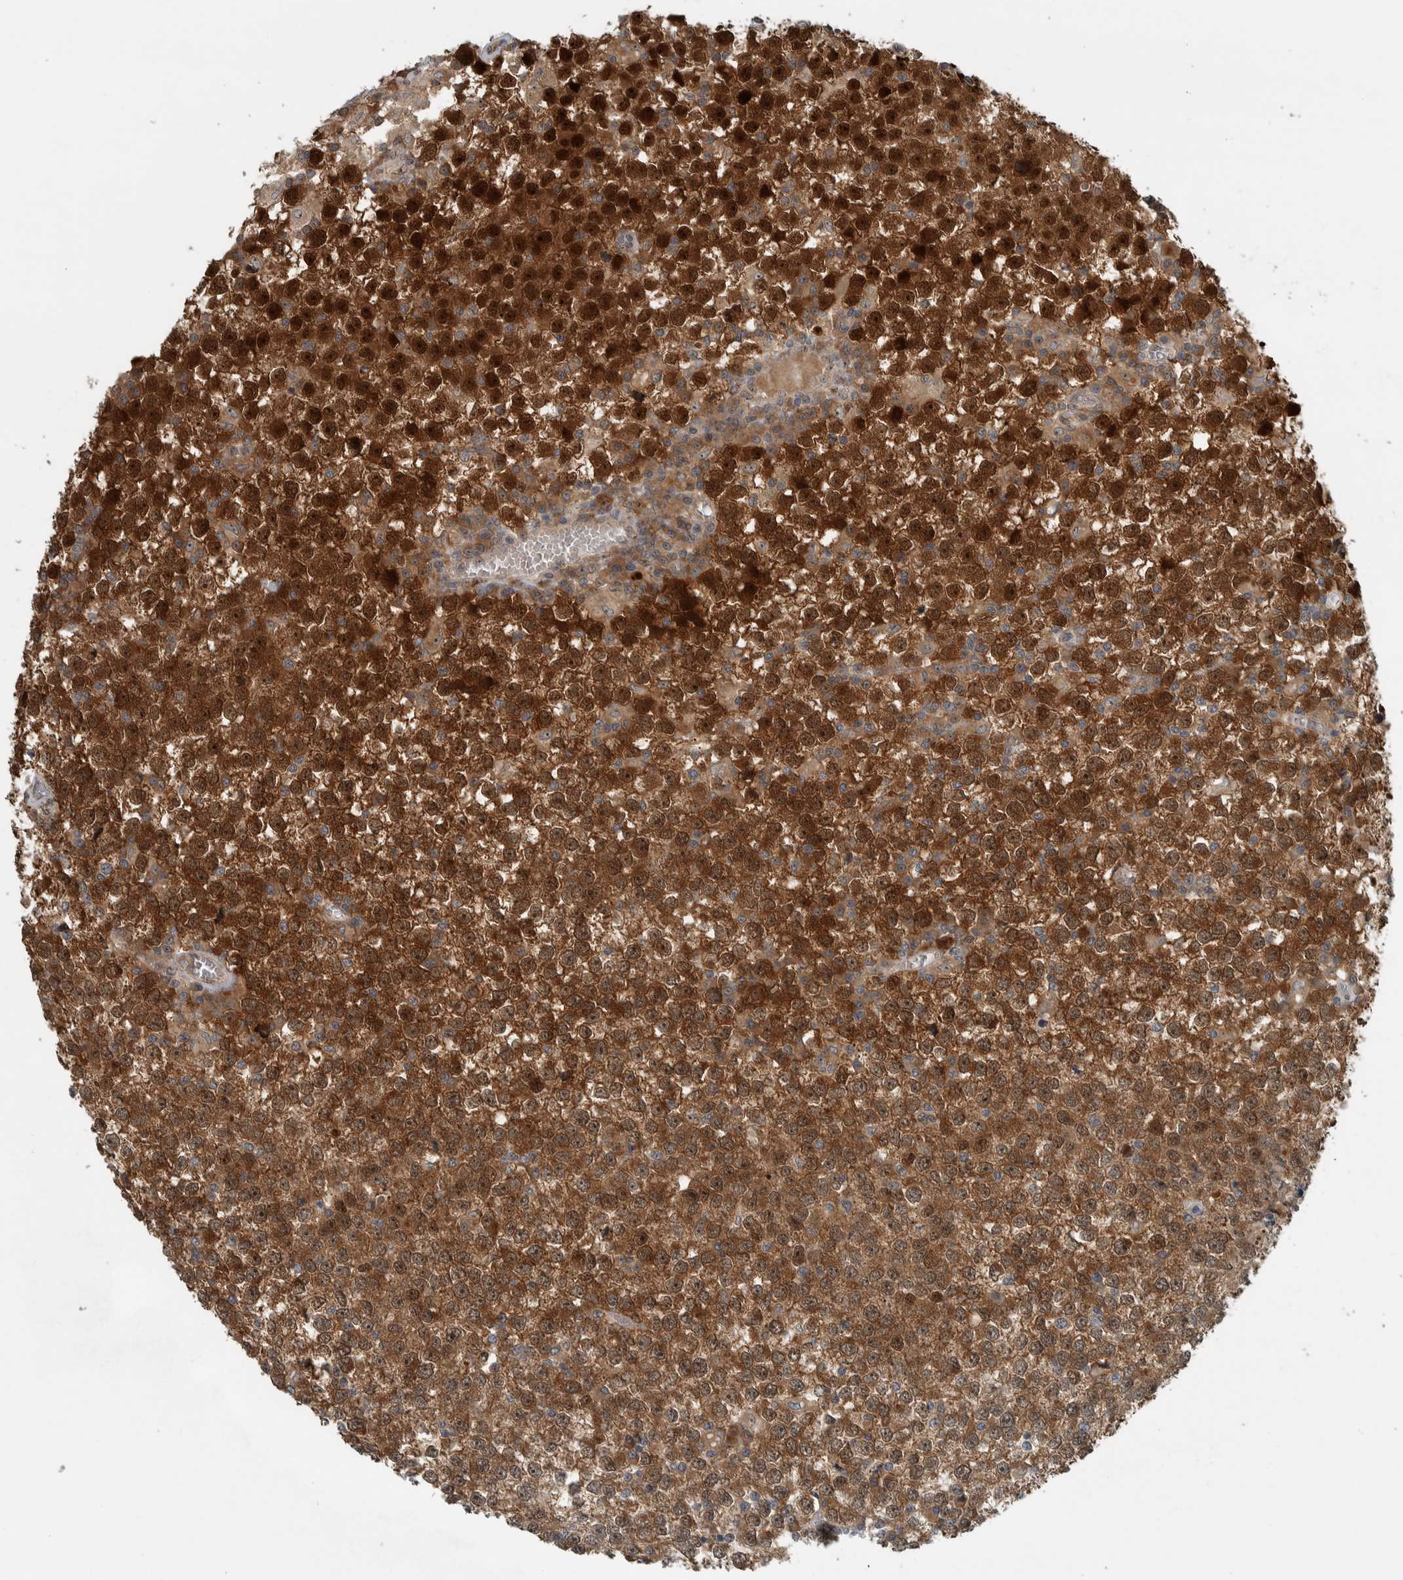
{"staining": {"intensity": "strong", "quantity": ">75%", "location": "cytoplasmic/membranous,nuclear"}, "tissue": "testis cancer", "cell_type": "Tumor cells", "image_type": "cancer", "snomed": [{"axis": "morphology", "description": "Seminoma, NOS"}, {"axis": "topography", "description": "Testis"}], "caption": "The micrograph shows staining of testis seminoma, revealing strong cytoplasmic/membranous and nuclear protein expression (brown color) within tumor cells.", "gene": "XPO5", "patient": {"sex": "male", "age": 65}}